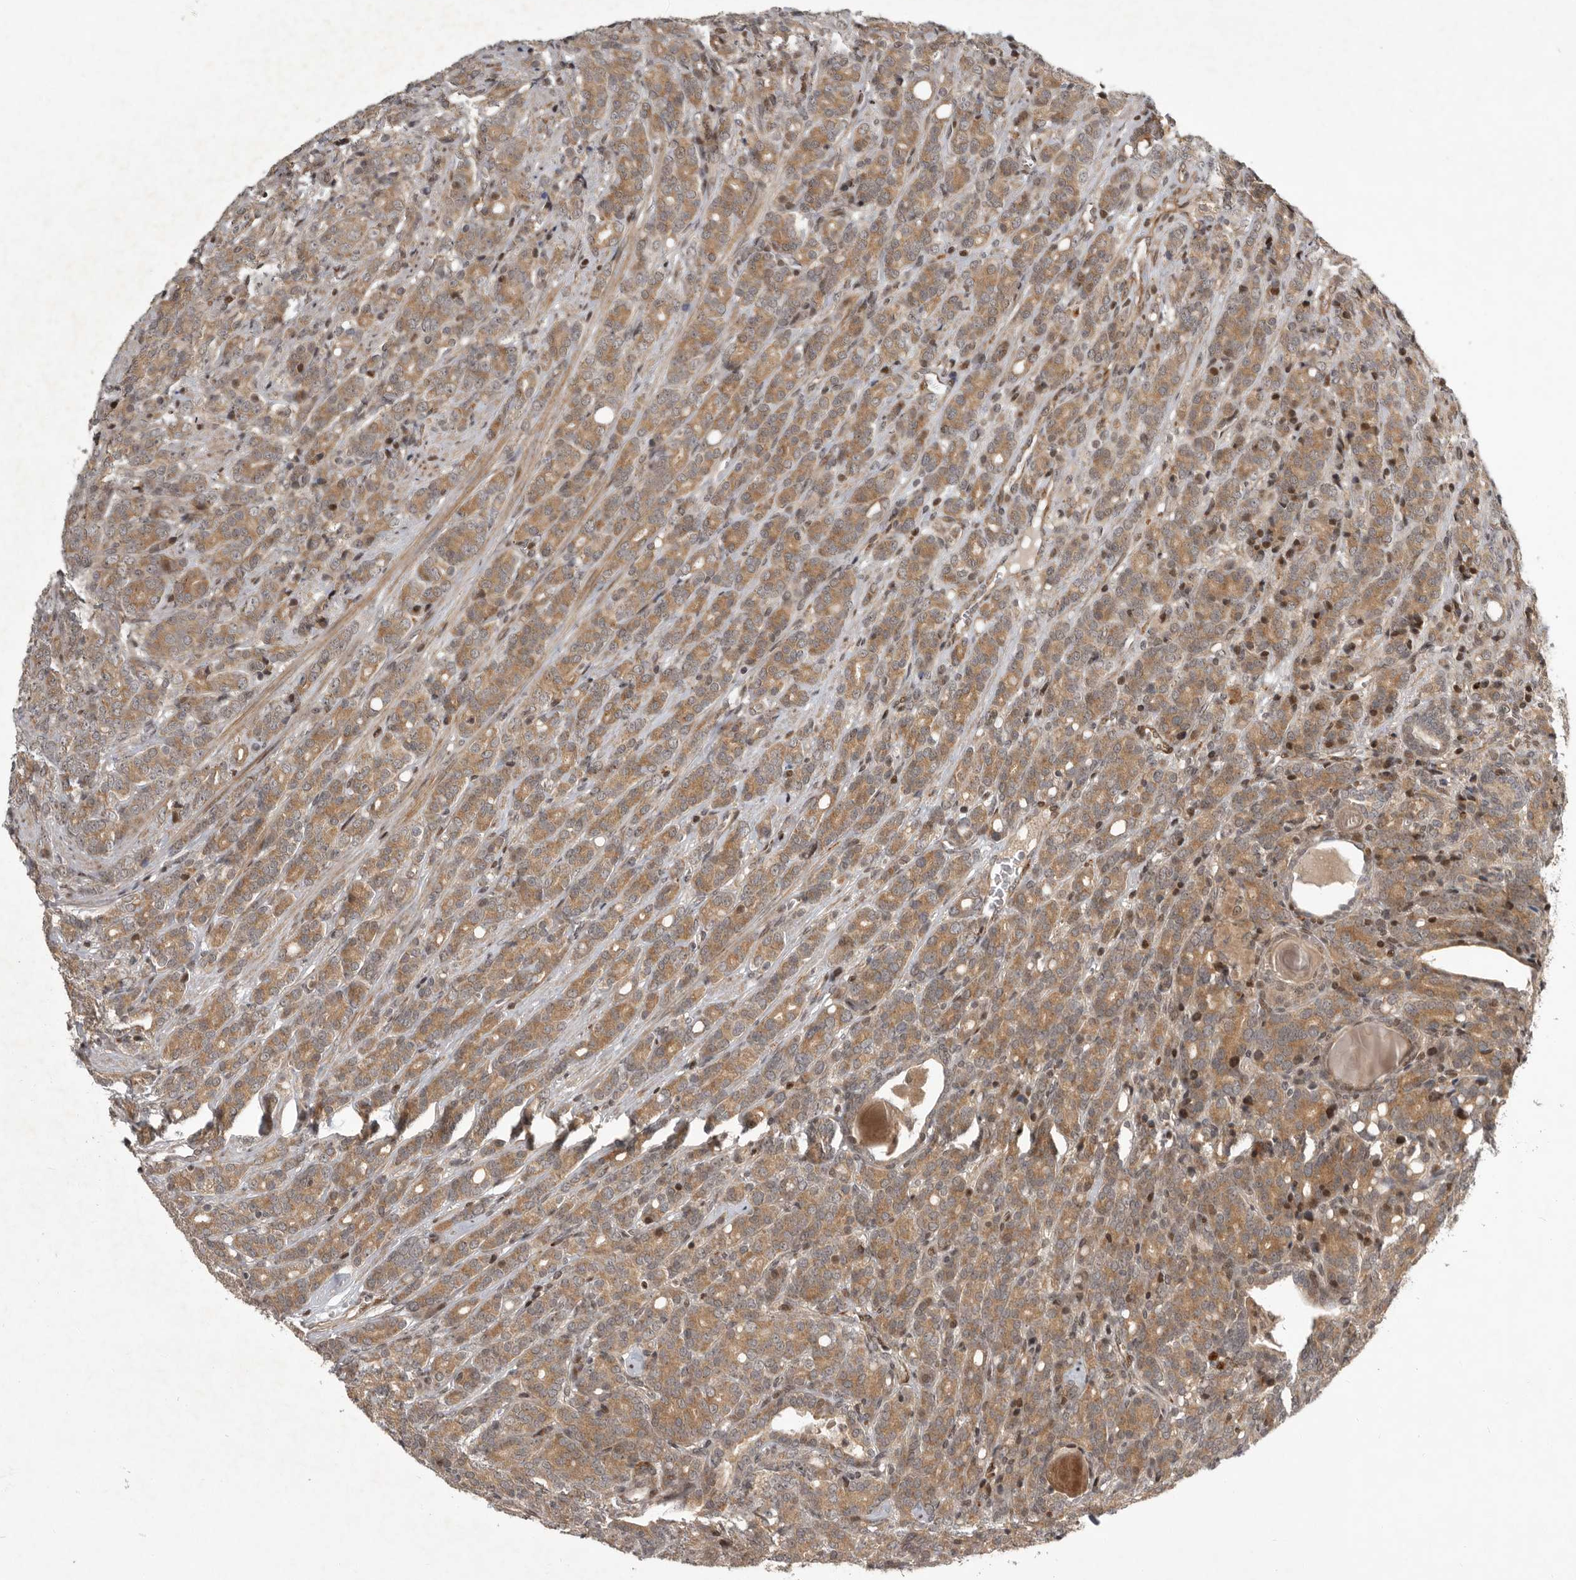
{"staining": {"intensity": "moderate", "quantity": ">75%", "location": "cytoplasmic/membranous"}, "tissue": "prostate cancer", "cell_type": "Tumor cells", "image_type": "cancer", "snomed": [{"axis": "morphology", "description": "Adenocarcinoma, High grade"}, {"axis": "topography", "description": "Prostate"}], "caption": "Immunohistochemistry (IHC) histopathology image of high-grade adenocarcinoma (prostate) stained for a protein (brown), which reveals medium levels of moderate cytoplasmic/membranous positivity in approximately >75% of tumor cells.", "gene": "RABIF", "patient": {"sex": "male", "age": 62}}